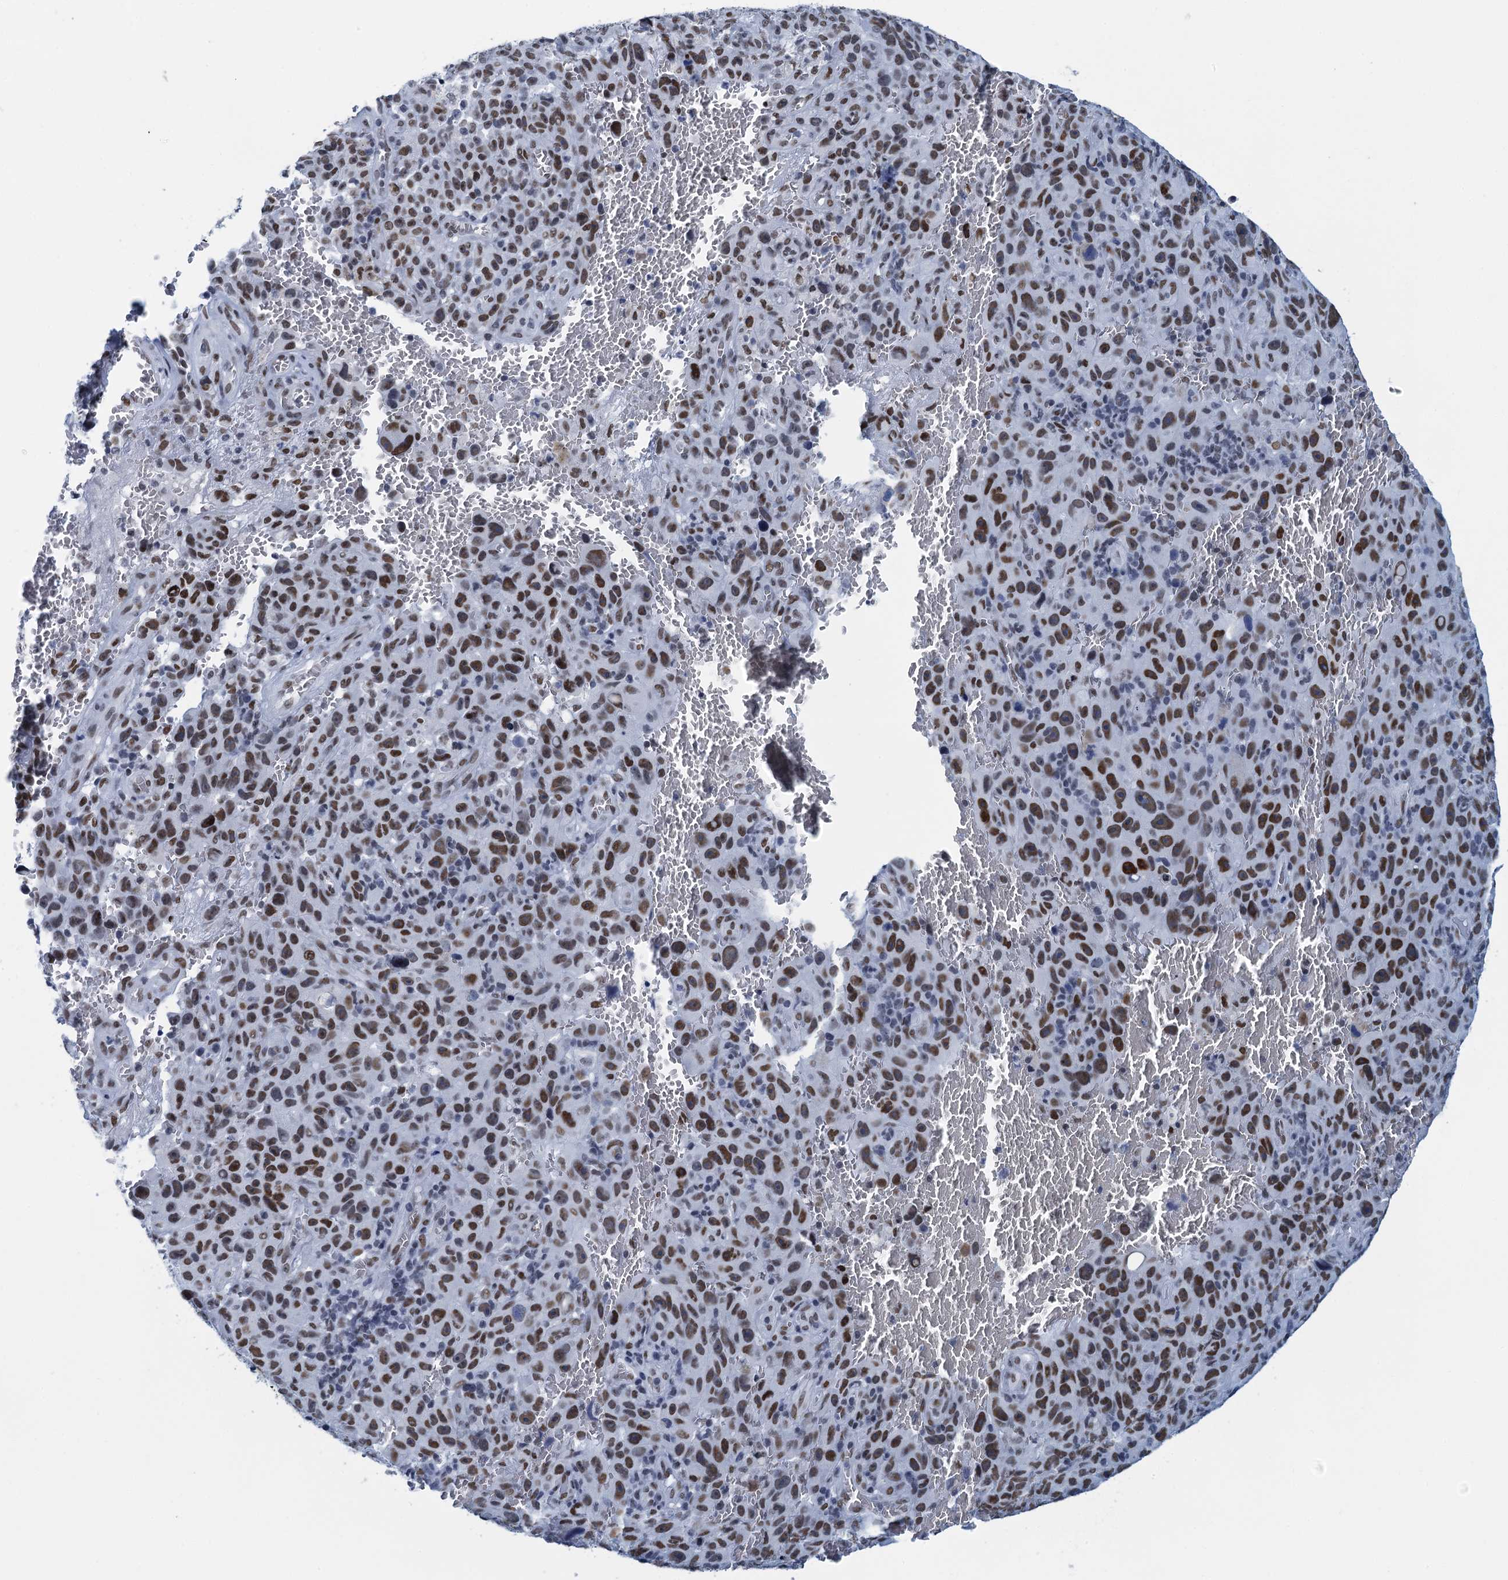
{"staining": {"intensity": "moderate", "quantity": ">75%", "location": "nuclear"}, "tissue": "melanoma", "cell_type": "Tumor cells", "image_type": "cancer", "snomed": [{"axis": "morphology", "description": "Malignant melanoma, NOS"}, {"axis": "topography", "description": "Skin"}], "caption": "IHC staining of malignant melanoma, which displays medium levels of moderate nuclear staining in approximately >75% of tumor cells indicating moderate nuclear protein staining. The staining was performed using DAB (3,3'-diaminobenzidine) (brown) for protein detection and nuclei were counterstained in hematoxylin (blue).", "gene": "HNRNPUL2", "patient": {"sex": "female", "age": 82}}